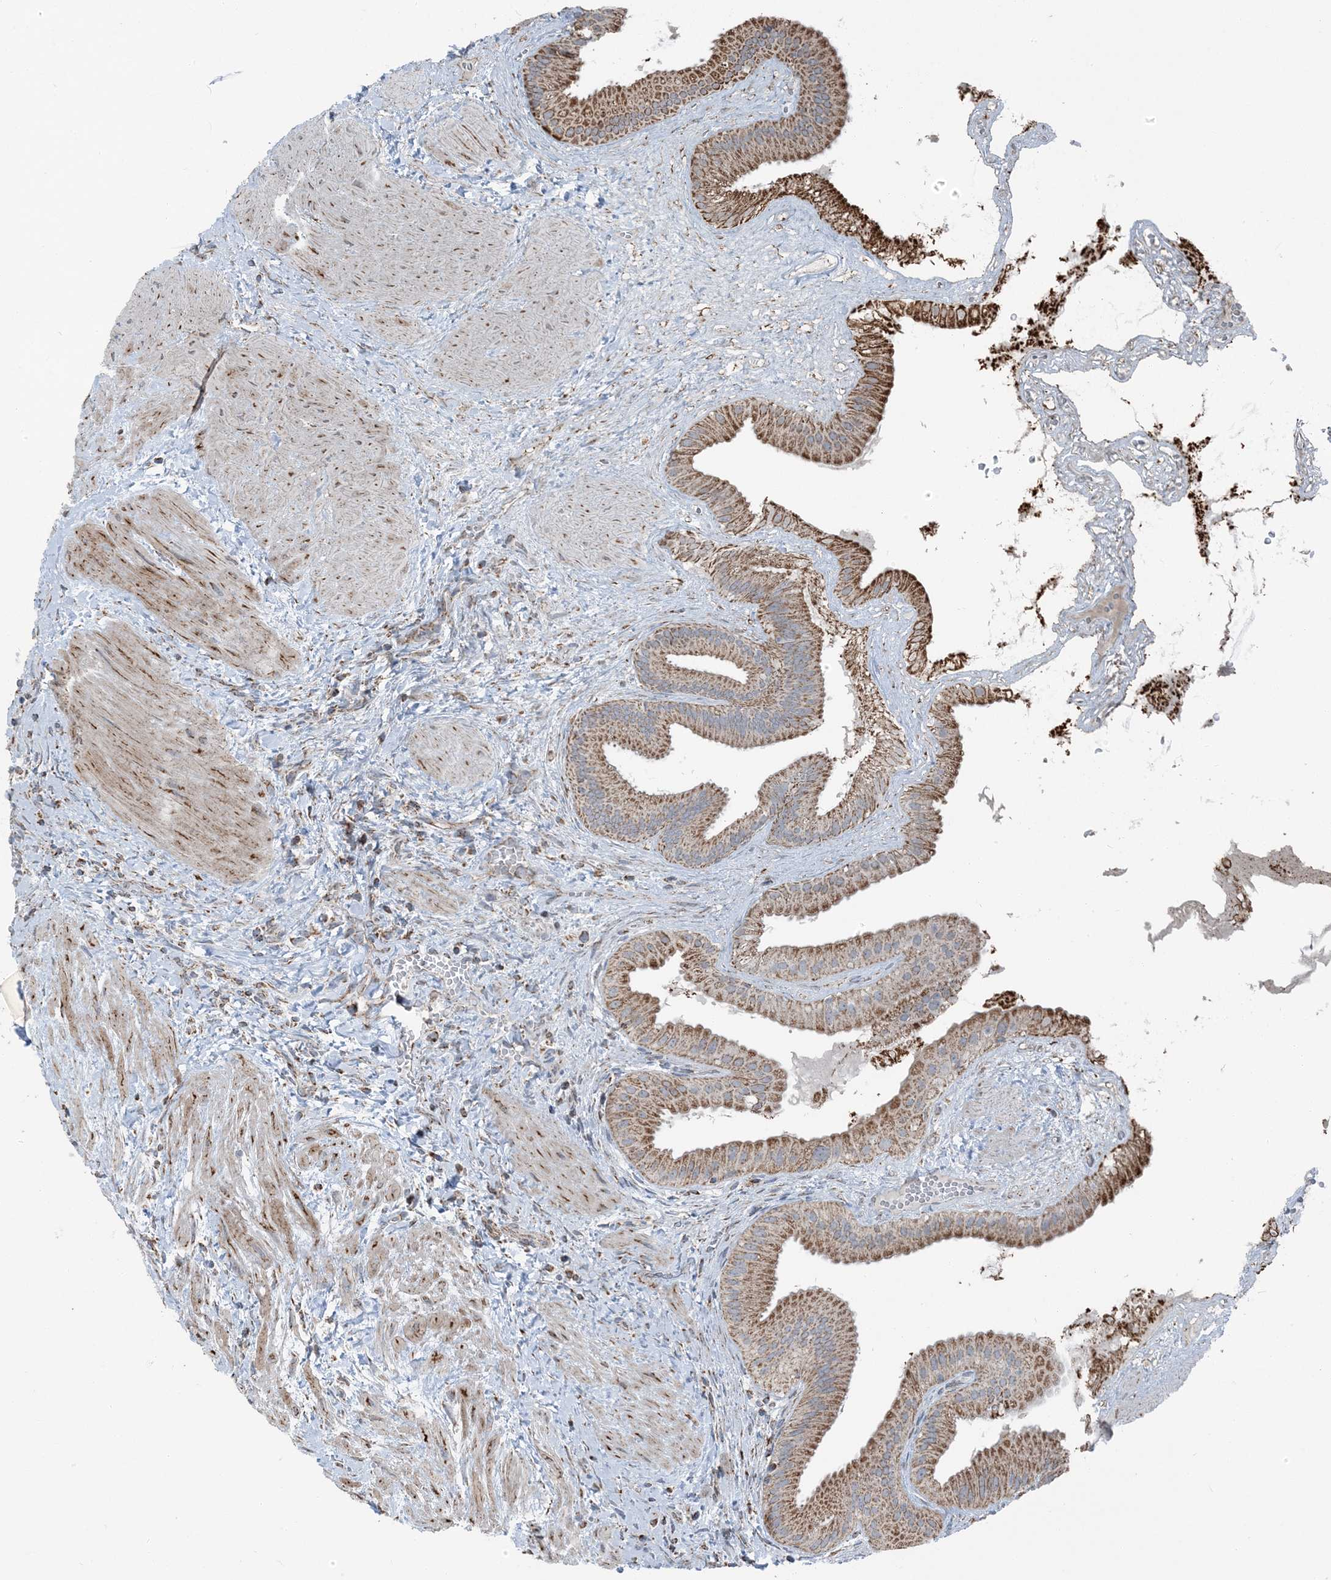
{"staining": {"intensity": "moderate", "quantity": ">75%", "location": "cytoplasmic/membranous"}, "tissue": "gallbladder", "cell_type": "Glandular cells", "image_type": "normal", "snomed": [{"axis": "morphology", "description": "Normal tissue, NOS"}, {"axis": "topography", "description": "Gallbladder"}], "caption": "The photomicrograph demonstrates staining of benign gallbladder, revealing moderate cytoplasmic/membranous protein staining (brown color) within glandular cells.", "gene": "PILRB", "patient": {"sex": "male", "age": 55}}